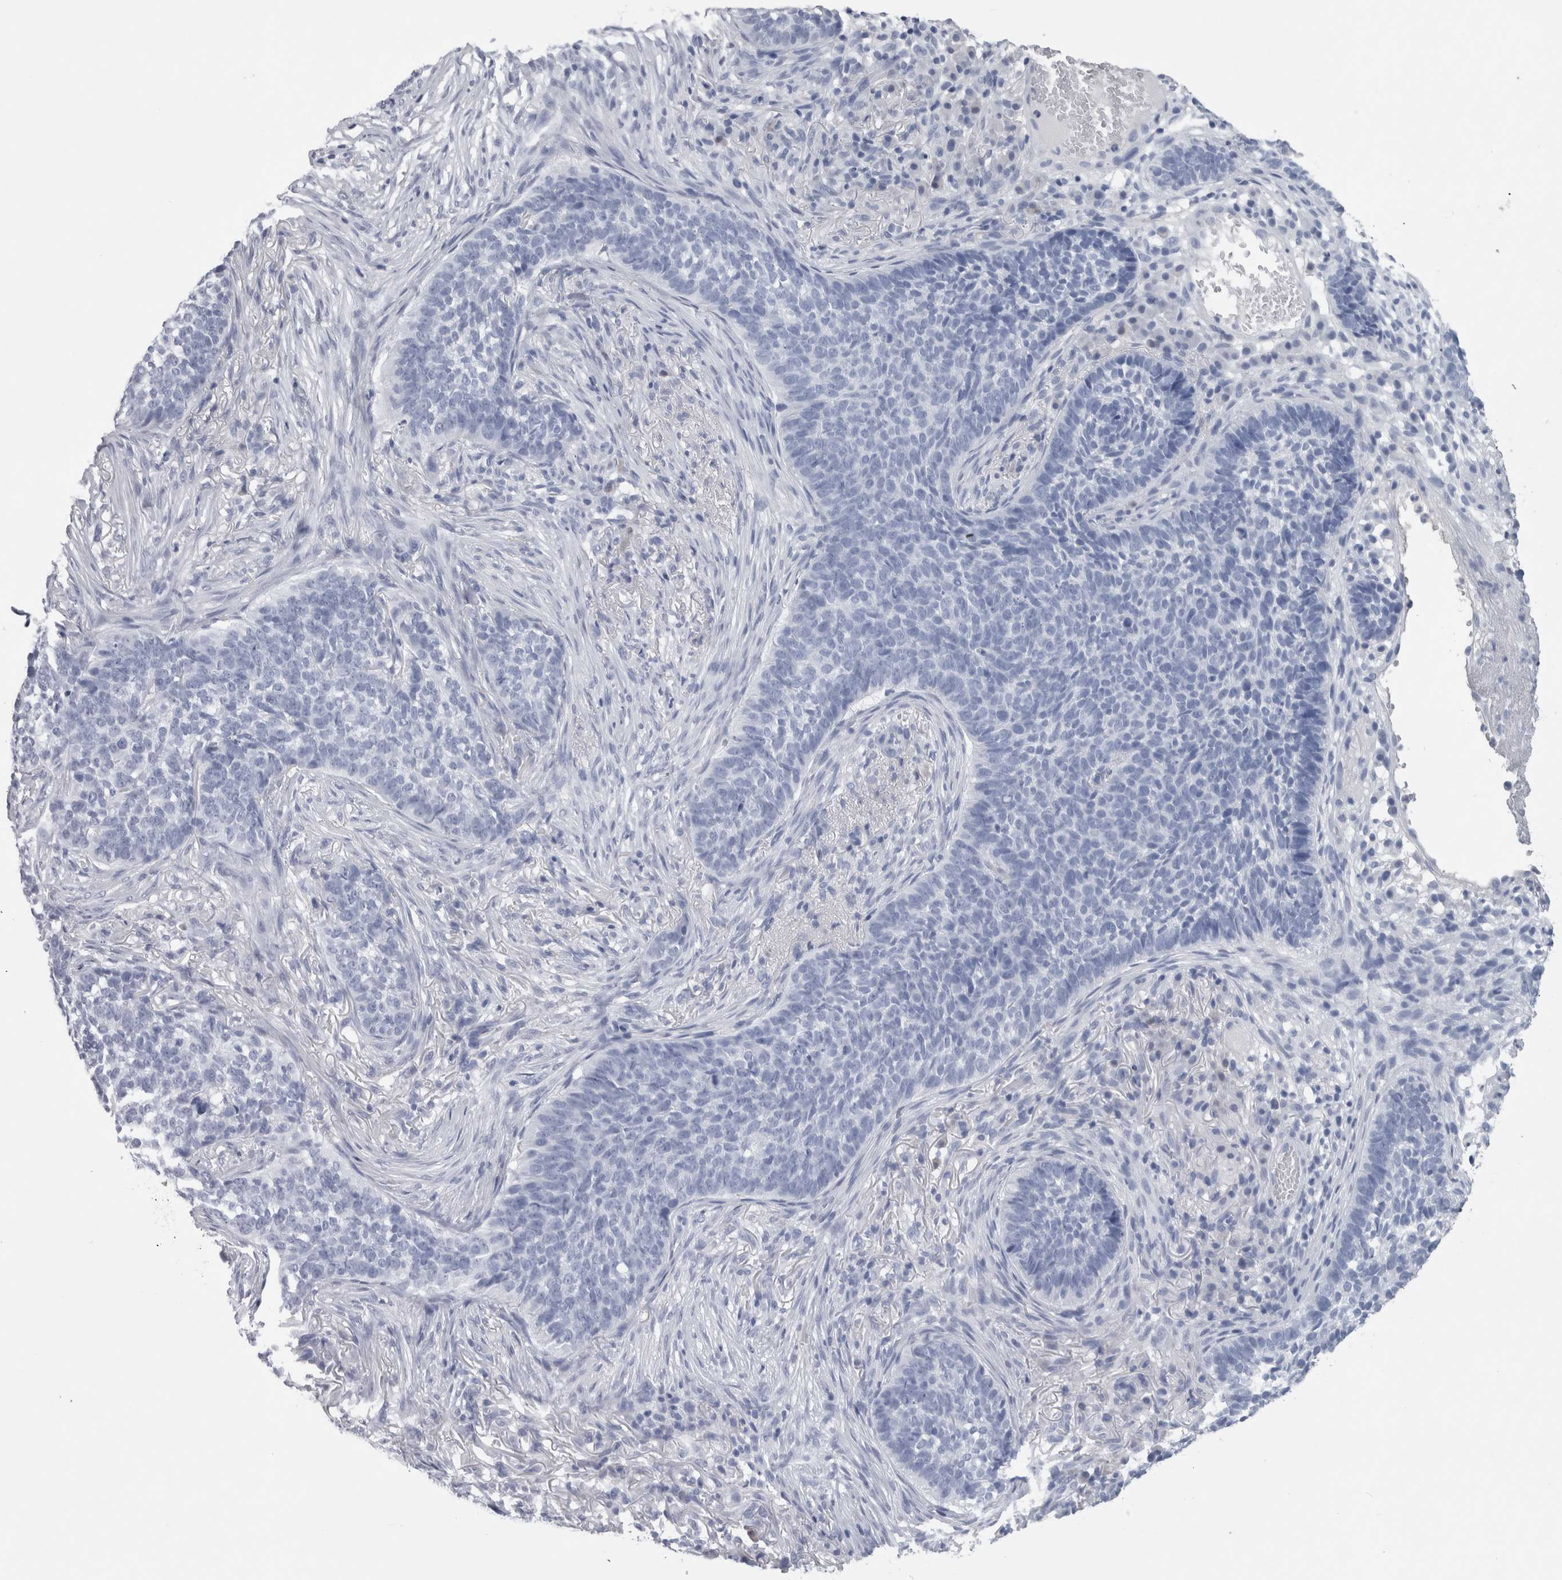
{"staining": {"intensity": "negative", "quantity": "none", "location": "none"}, "tissue": "skin cancer", "cell_type": "Tumor cells", "image_type": "cancer", "snomed": [{"axis": "morphology", "description": "Basal cell carcinoma"}, {"axis": "topography", "description": "Skin"}], "caption": "The photomicrograph demonstrates no significant positivity in tumor cells of skin basal cell carcinoma. Brightfield microscopy of IHC stained with DAB (3,3'-diaminobenzidine) (brown) and hematoxylin (blue), captured at high magnification.", "gene": "CA8", "patient": {"sex": "male", "age": 85}}